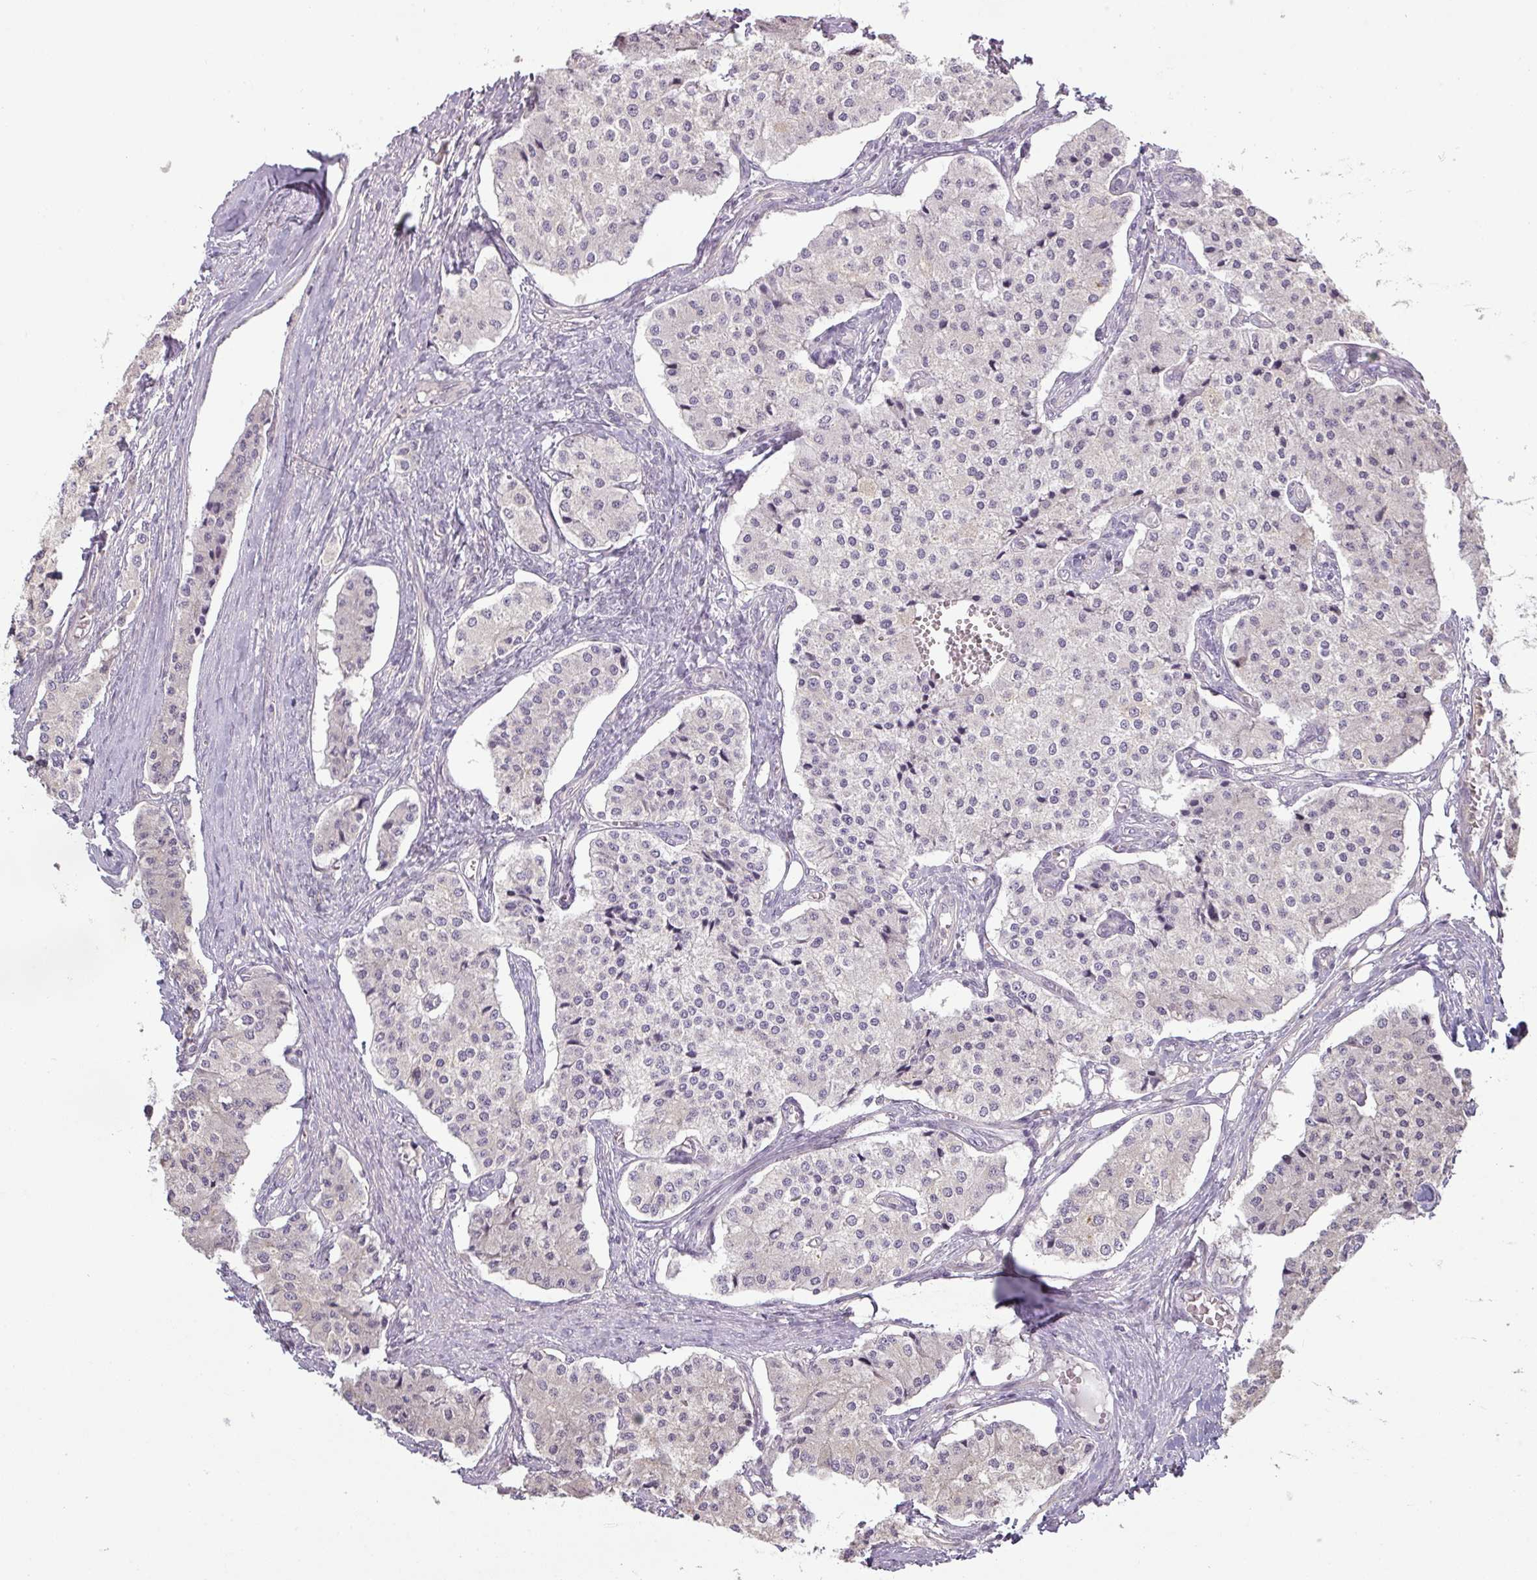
{"staining": {"intensity": "negative", "quantity": "none", "location": "none"}, "tissue": "carcinoid", "cell_type": "Tumor cells", "image_type": "cancer", "snomed": [{"axis": "morphology", "description": "Carcinoid, malignant, NOS"}, {"axis": "topography", "description": "Colon"}], "caption": "Tumor cells are negative for brown protein staining in malignant carcinoid.", "gene": "NIN", "patient": {"sex": "female", "age": 52}}